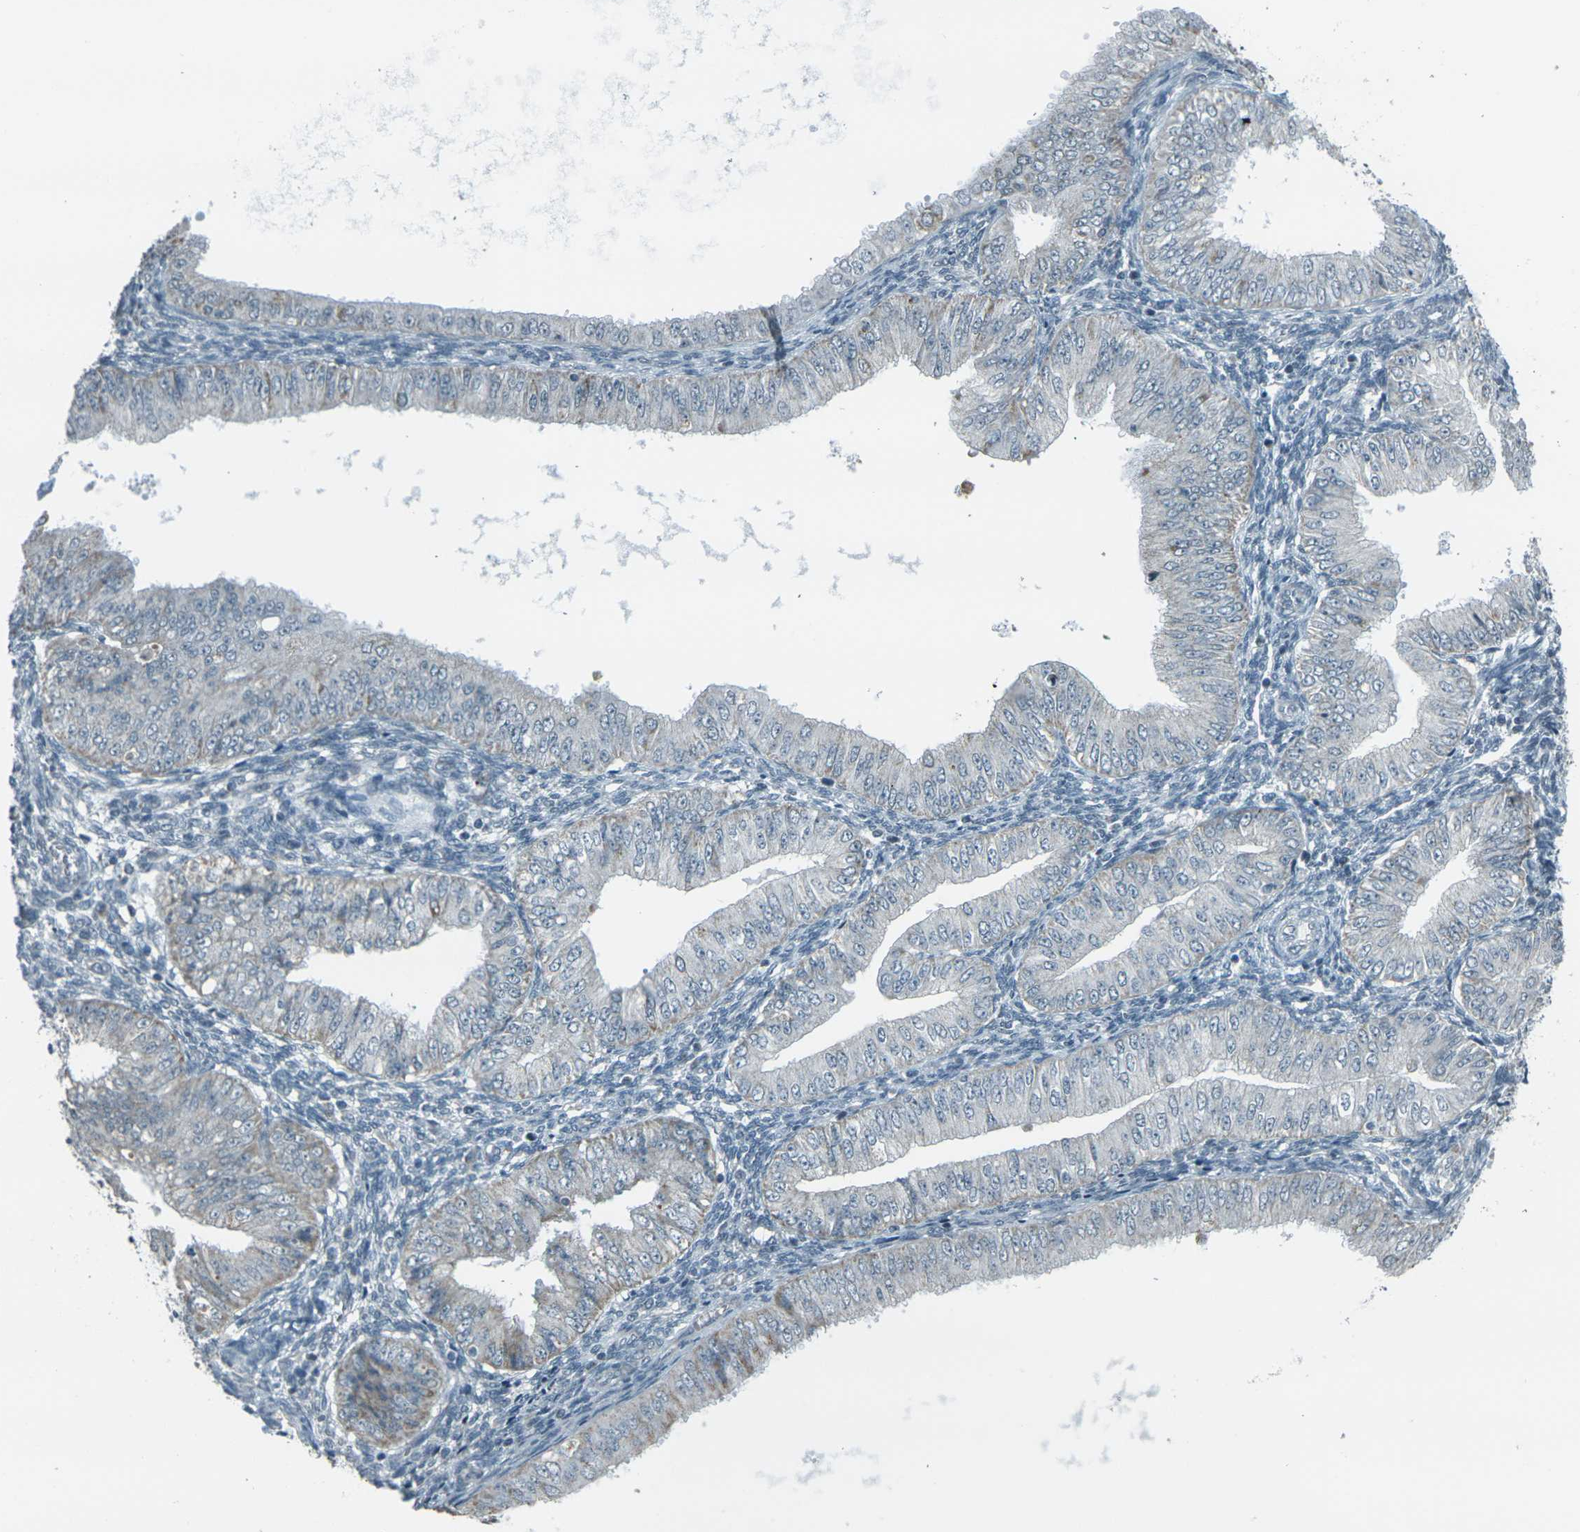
{"staining": {"intensity": "weak", "quantity": "<25%", "location": "cytoplasmic/membranous"}, "tissue": "endometrial cancer", "cell_type": "Tumor cells", "image_type": "cancer", "snomed": [{"axis": "morphology", "description": "Normal tissue, NOS"}, {"axis": "morphology", "description": "Adenocarcinoma, NOS"}, {"axis": "topography", "description": "Endometrium"}], "caption": "This is an IHC micrograph of human endometrial adenocarcinoma. There is no positivity in tumor cells.", "gene": "H2BC1", "patient": {"sex": "female", "age": 53}}